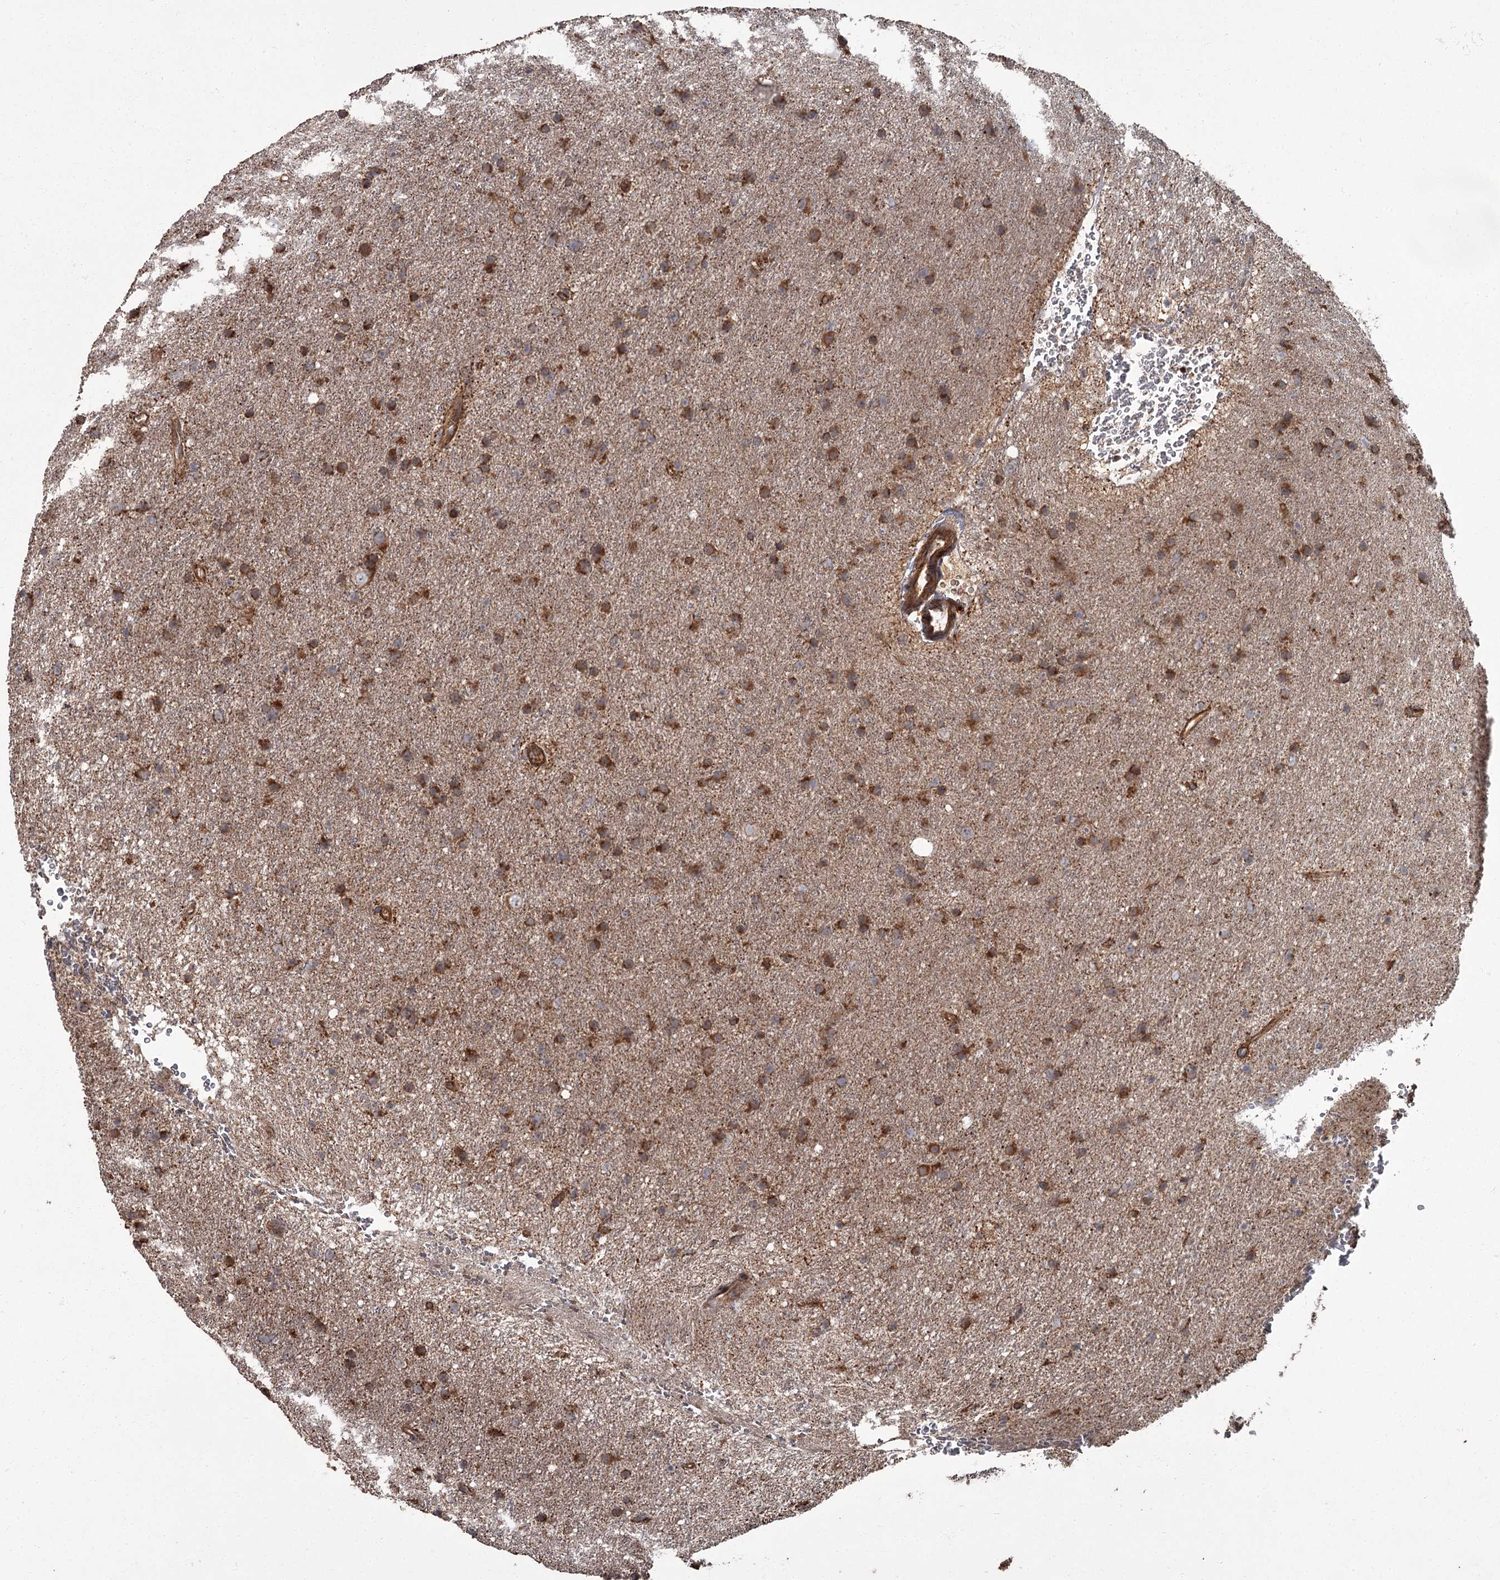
{"staining": {"intensity": "strong", "quantity": ">75%", "location": "cytoplasmic/membranous"}, "tissue": "glioma", "cell_type": "Tumor cells", "image_type": "cancer", "snomed": [{"axis": "morphology", "description": "Glioma, malignant, Low grade"}, {"axis": "topography", "description": "Cerebral cortex"}], "caption": "DAB (3,3'-diaminobenzidine) immunohistochemical staining of human glioma reveals strong cytoplasmic/membranous protein expression in approximately >75% of tumor cells. The protein of interest is stained brown, and the nuclei are stained in blue (DAB (3,3'-diaminobenzidine) IHC with brightfield microscopy, high magnification).", "gene": "THAP9", "patient": {"sex": "female", "age": 39}}